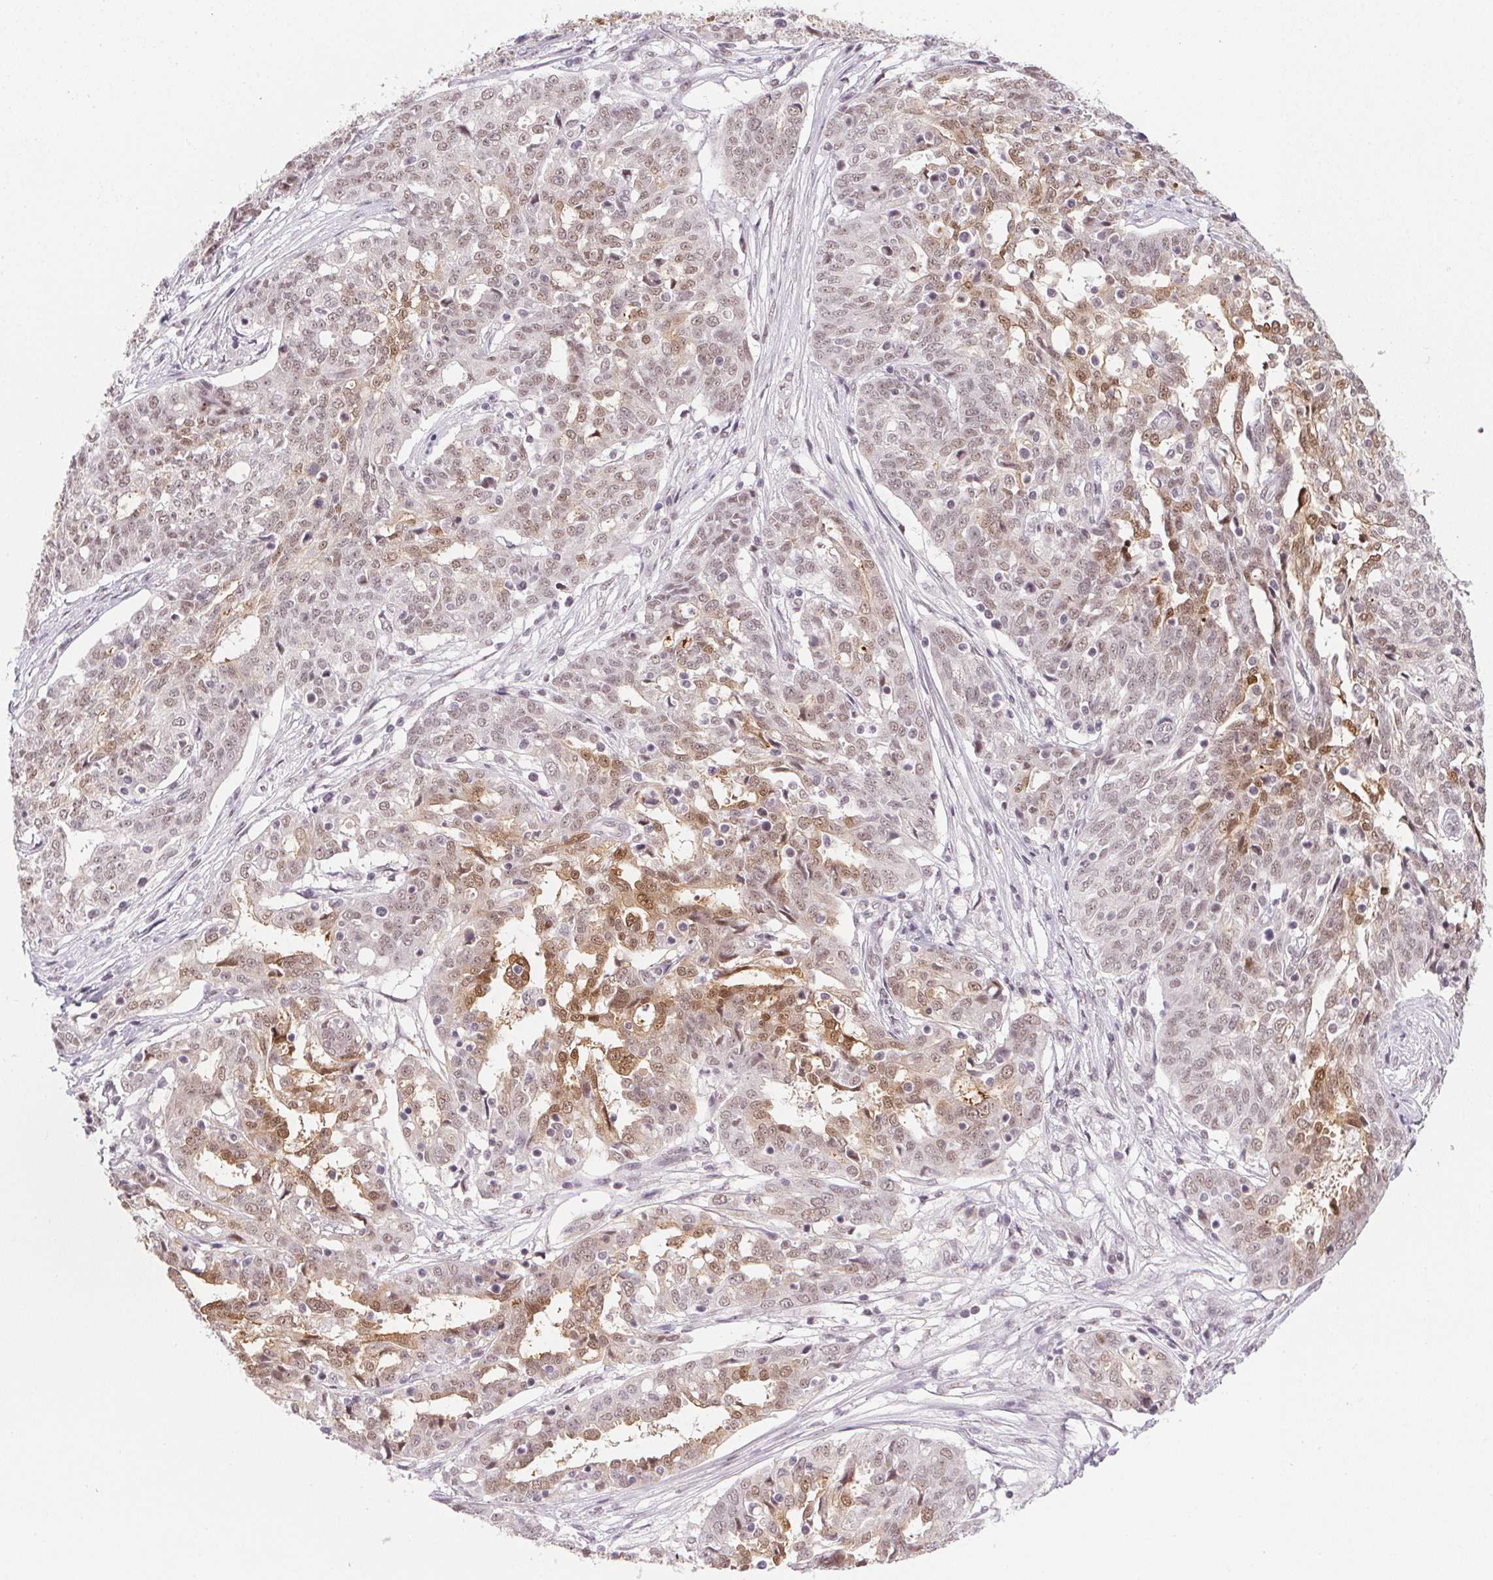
{"staining": {"intensity": "moderate", "quantity": "25%-75%", "location": "cytoplasmic/membranous,nuclear"}, "tissue": "ovarian cancer", "cell_type": "Tumor cells", "image_type": "cancer", "snomed": [{"axis": "morphology", "description": "Cystadenocarcinoma, serous, NOS"}, {"axis": "topography", "description": "Ovary"}], "caption": "Immunohistochemical staining of human ovarian serous cystadenocarcinoma demonstrates medium levels of moderate cytoplasmic/membranous and nuclear expression in approximately 25%-75% of tumor cells. Using DAB (brown) and hematoxylin (blue) stains, captured at high magnification using brightfield microscopy.", "gene": "SRSF7", "patient": {"sex": "female", "age": 67}}